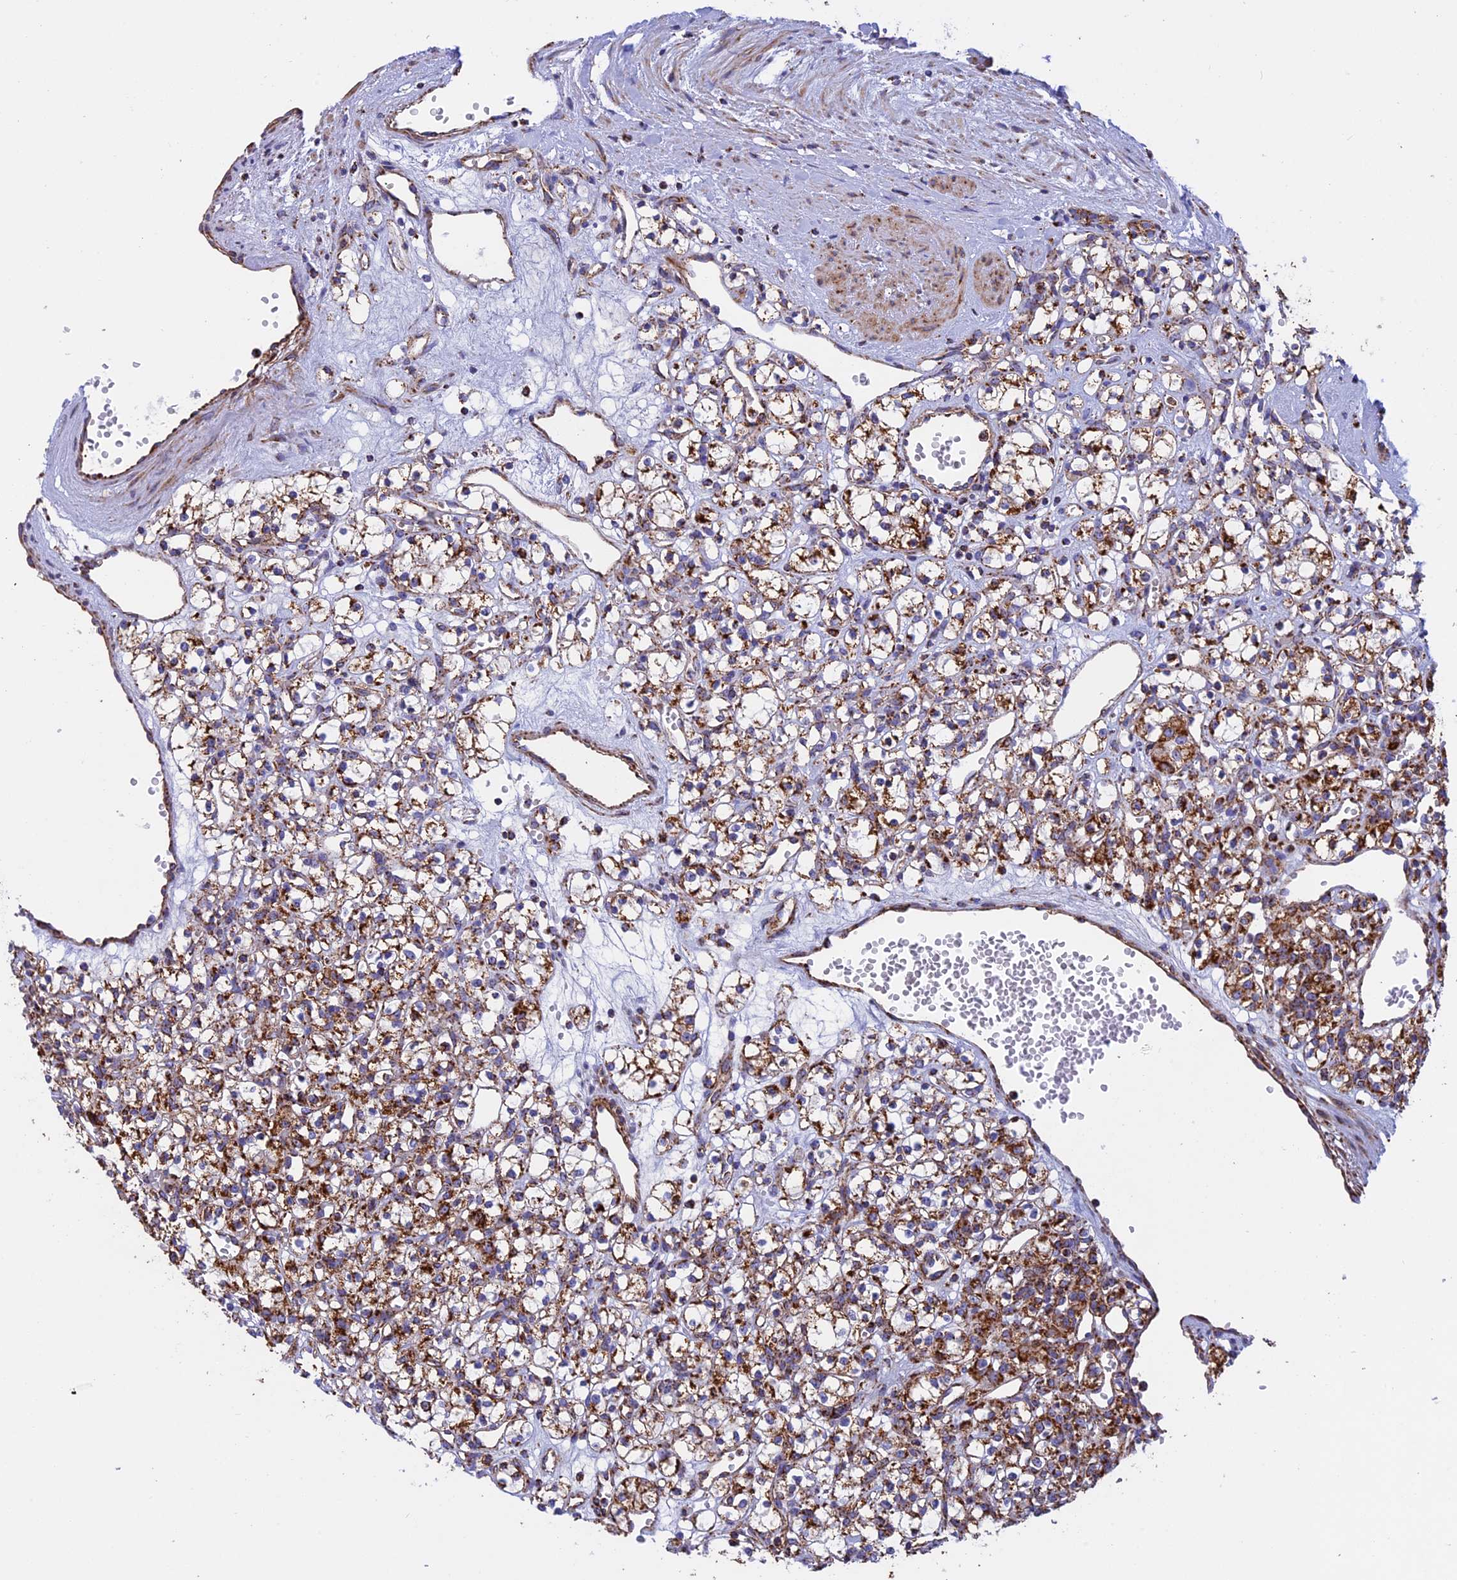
{"staining": {"intensity": "strong", "quantity": ">75%", "location": "cytoplasmic/membranous"}, "tissue": "renal cancer", "cell_type": "Tumor cells", "image_type": "cancer", "snomed": [{"axis": "morphology", "description": "Adenocarcinoma, NOS"}, {"axis": "topography", "description": "Kidney"}], "caption": "Immunohistochemistry of human renal adenocarcinoma shows high levels of strong cytoplasmic/membranous staining in approximately >75% of tumor cells. Using DAB (brown) and hematoxylin (blue) stains, captured at high magnification using brightfield microscopy.", "gene": "UQCRB", "patient": {"sex": "female", "age": 59}}